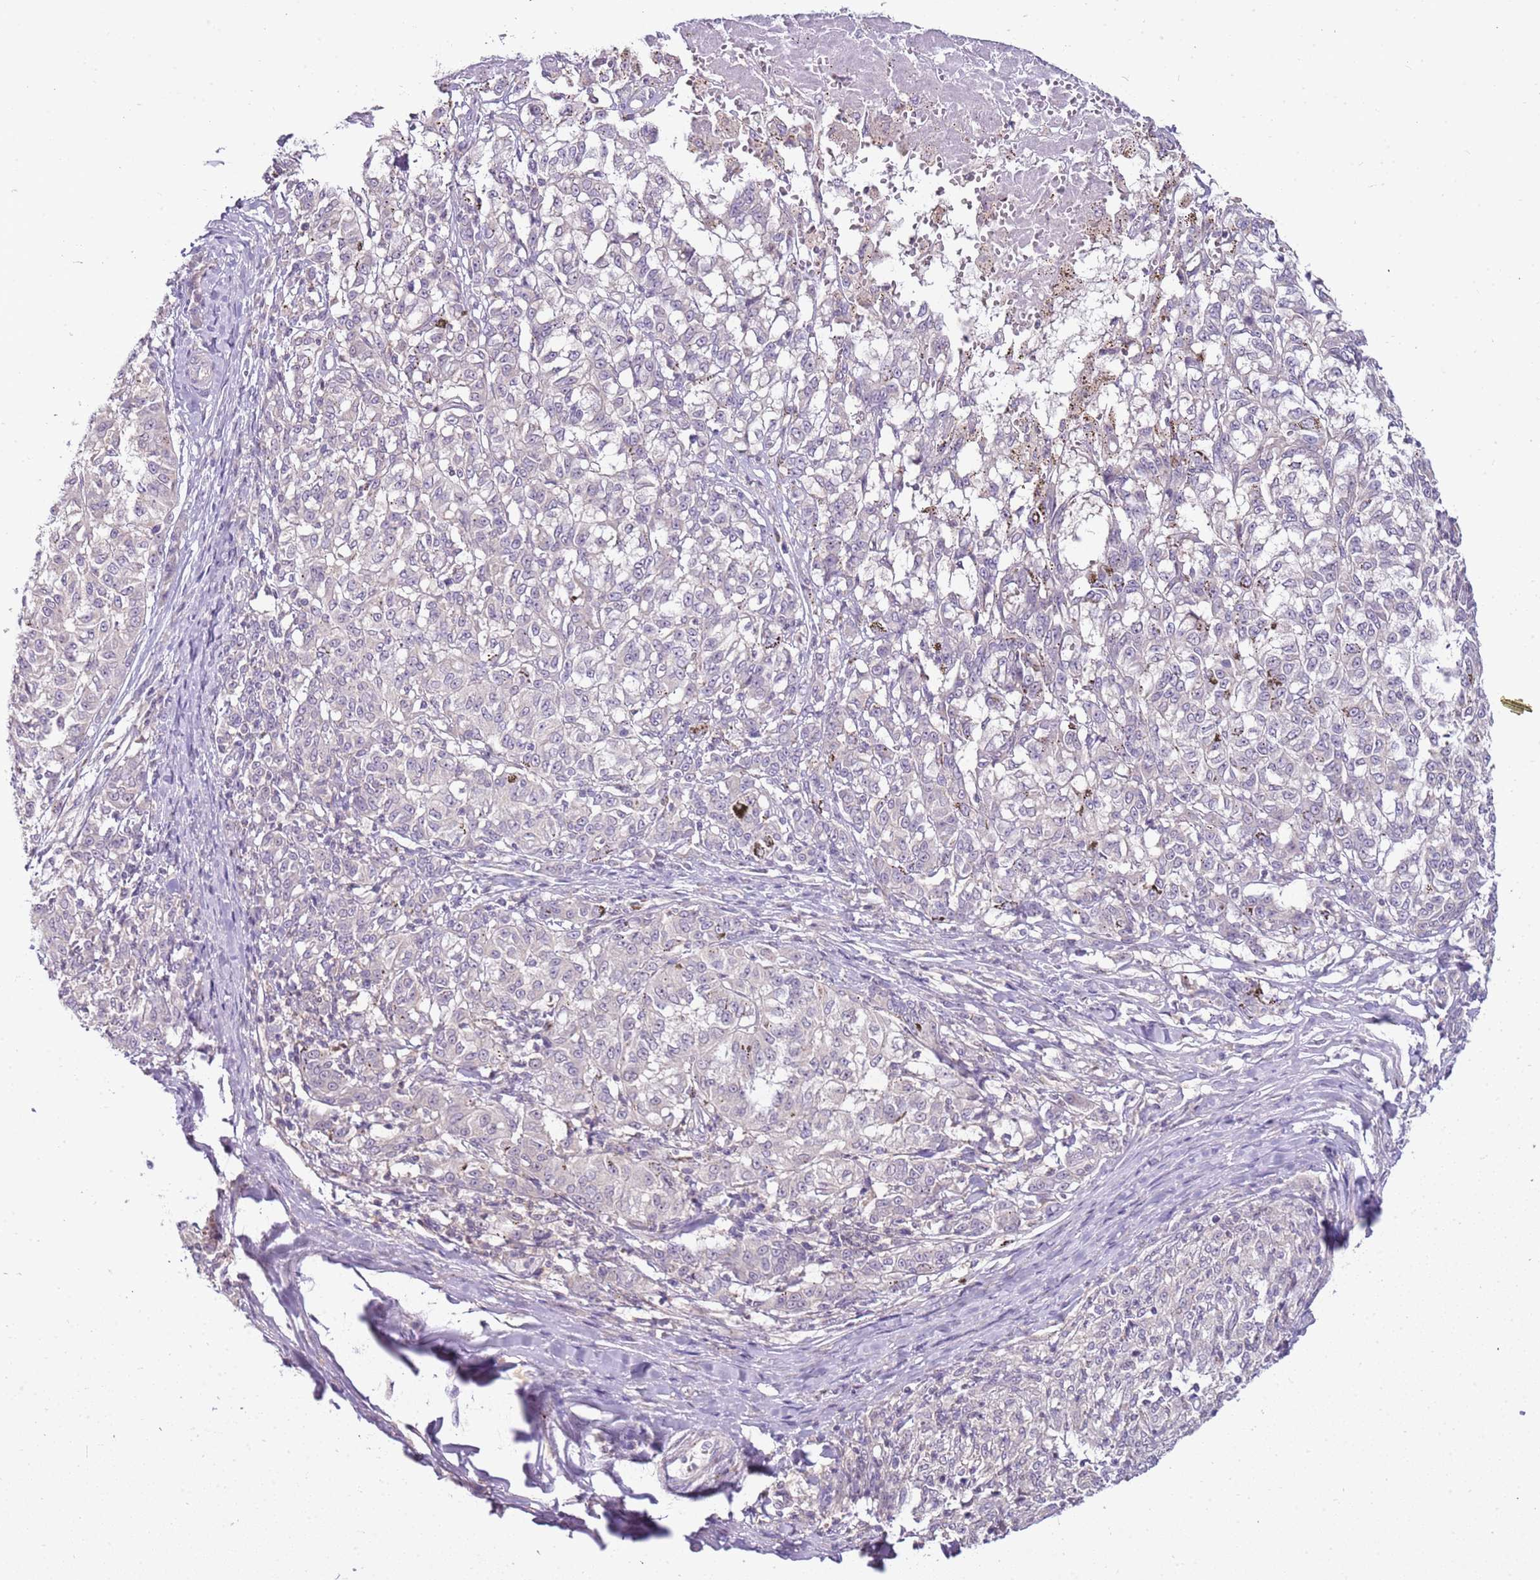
{"staining": {"intensity": "negative", "quantity": "none", "location": "none"}, "tissue": "melanoma", "cell_type": "Tumor cells", "image_type": "cancer", "snomed": [{"axis": "morphology", "description": "Malignant melanoma, NOS"}, {"axis": "topography", "description": "Skin"}], "caption": "Immunohistochemical staining of malignant melanoma demonstrates no significant staining in tumor cells. (DAB (3,3'-diaminobenzidine) IHC, high magnification).", "gene": "CAPN7", "patient": {"sex": "female", "age": 72}}